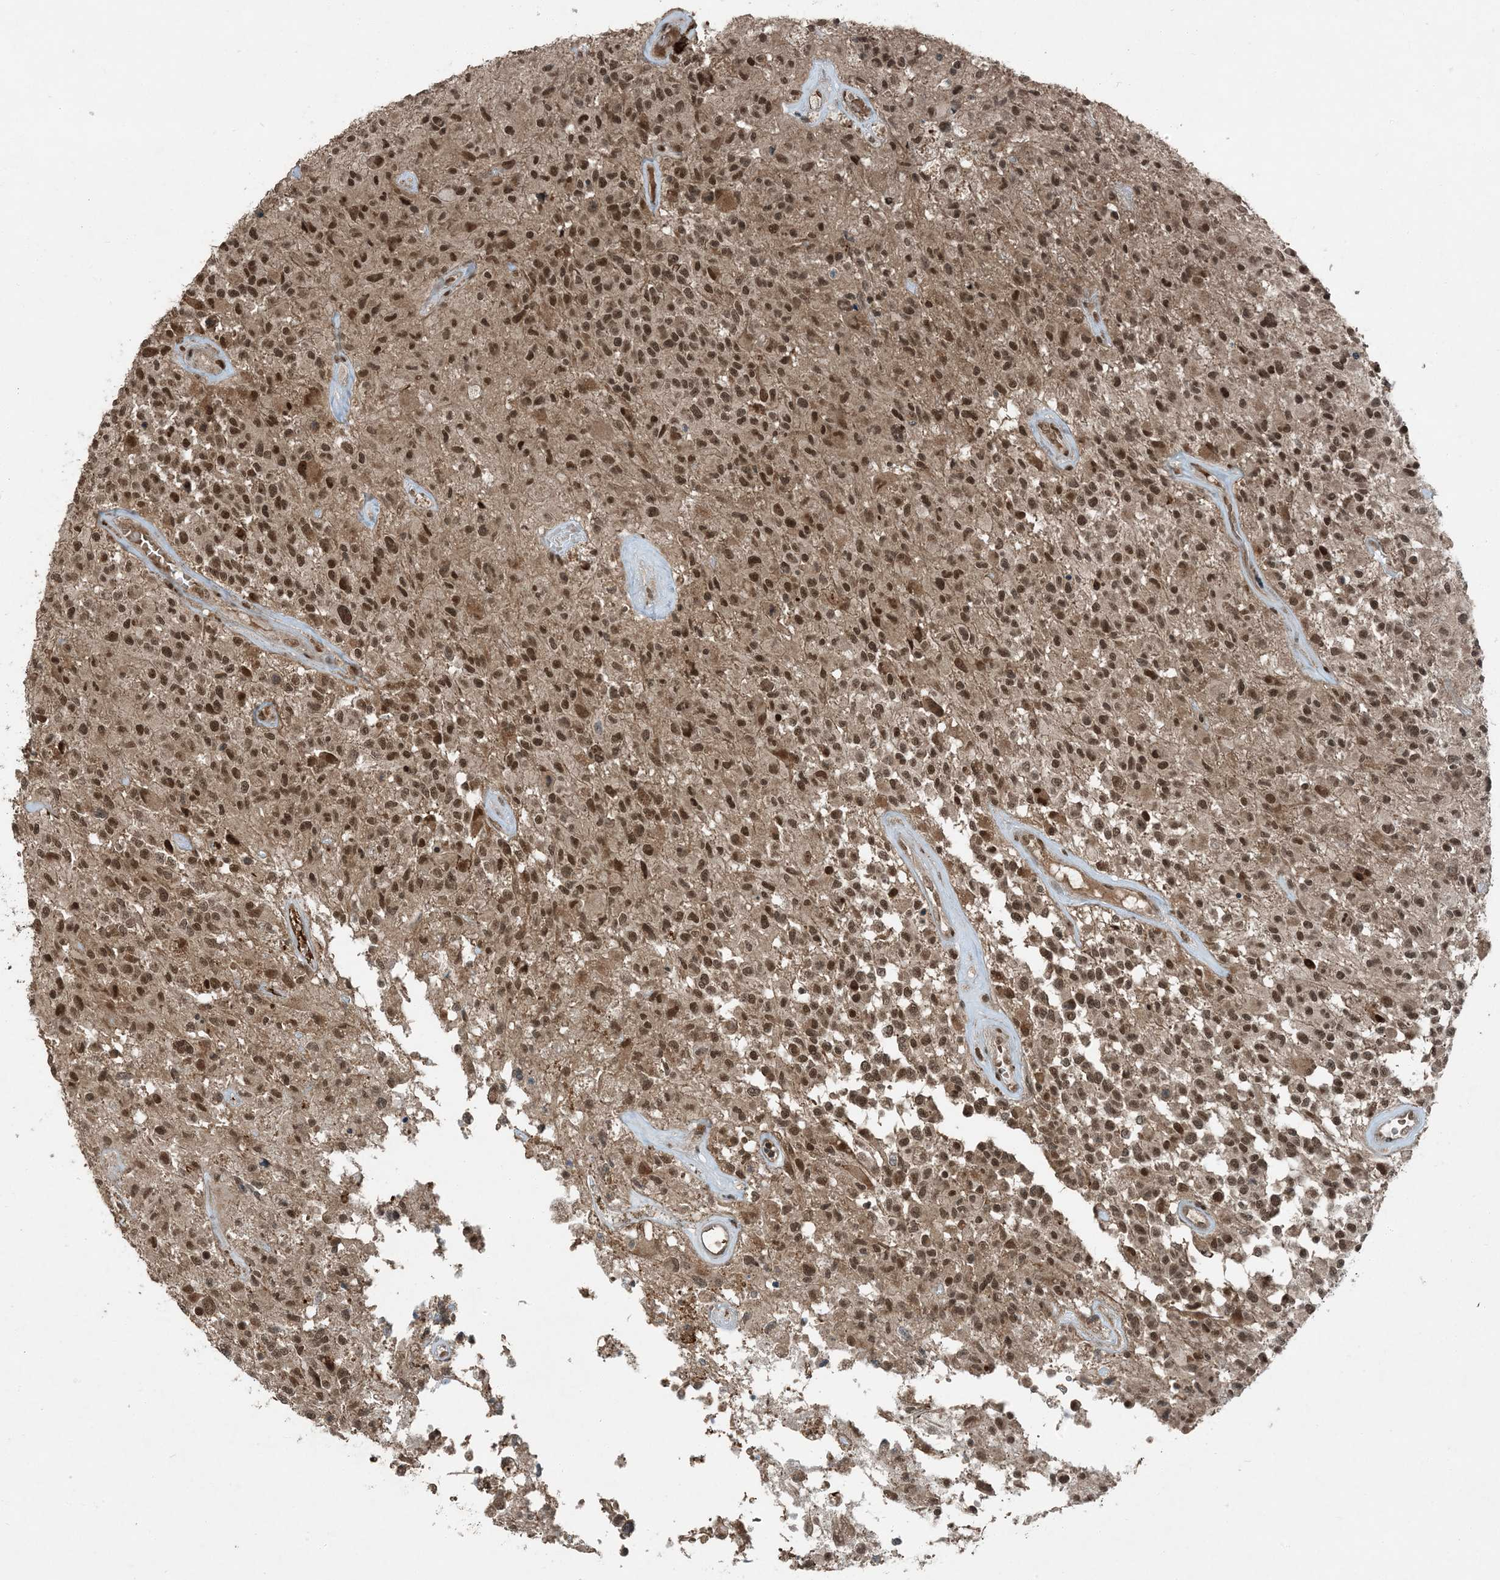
{"staining": {"intensity": "moderate", "quantity": ">75%", "location": "nuclear"}, "tissue": "glioma", "cell_type": "Tumor cells", "image_type": "cancer", "snomed": [{"axis": "morphology", "description": "Glioma, malignant, High grade"}, {"axis": "morphology", "description": "Glioblastoma, NOS"}, {"axis": "topography", "description": "Brain"}], "caption": "Malignant glioma (high-grade) stained with immunohistochemistry demonstrates moderate nuclear positivity in approximately >75% of tumor cells.", "gene": "TRAPPC12", "patient": {"sex": "male", "age": 60}}